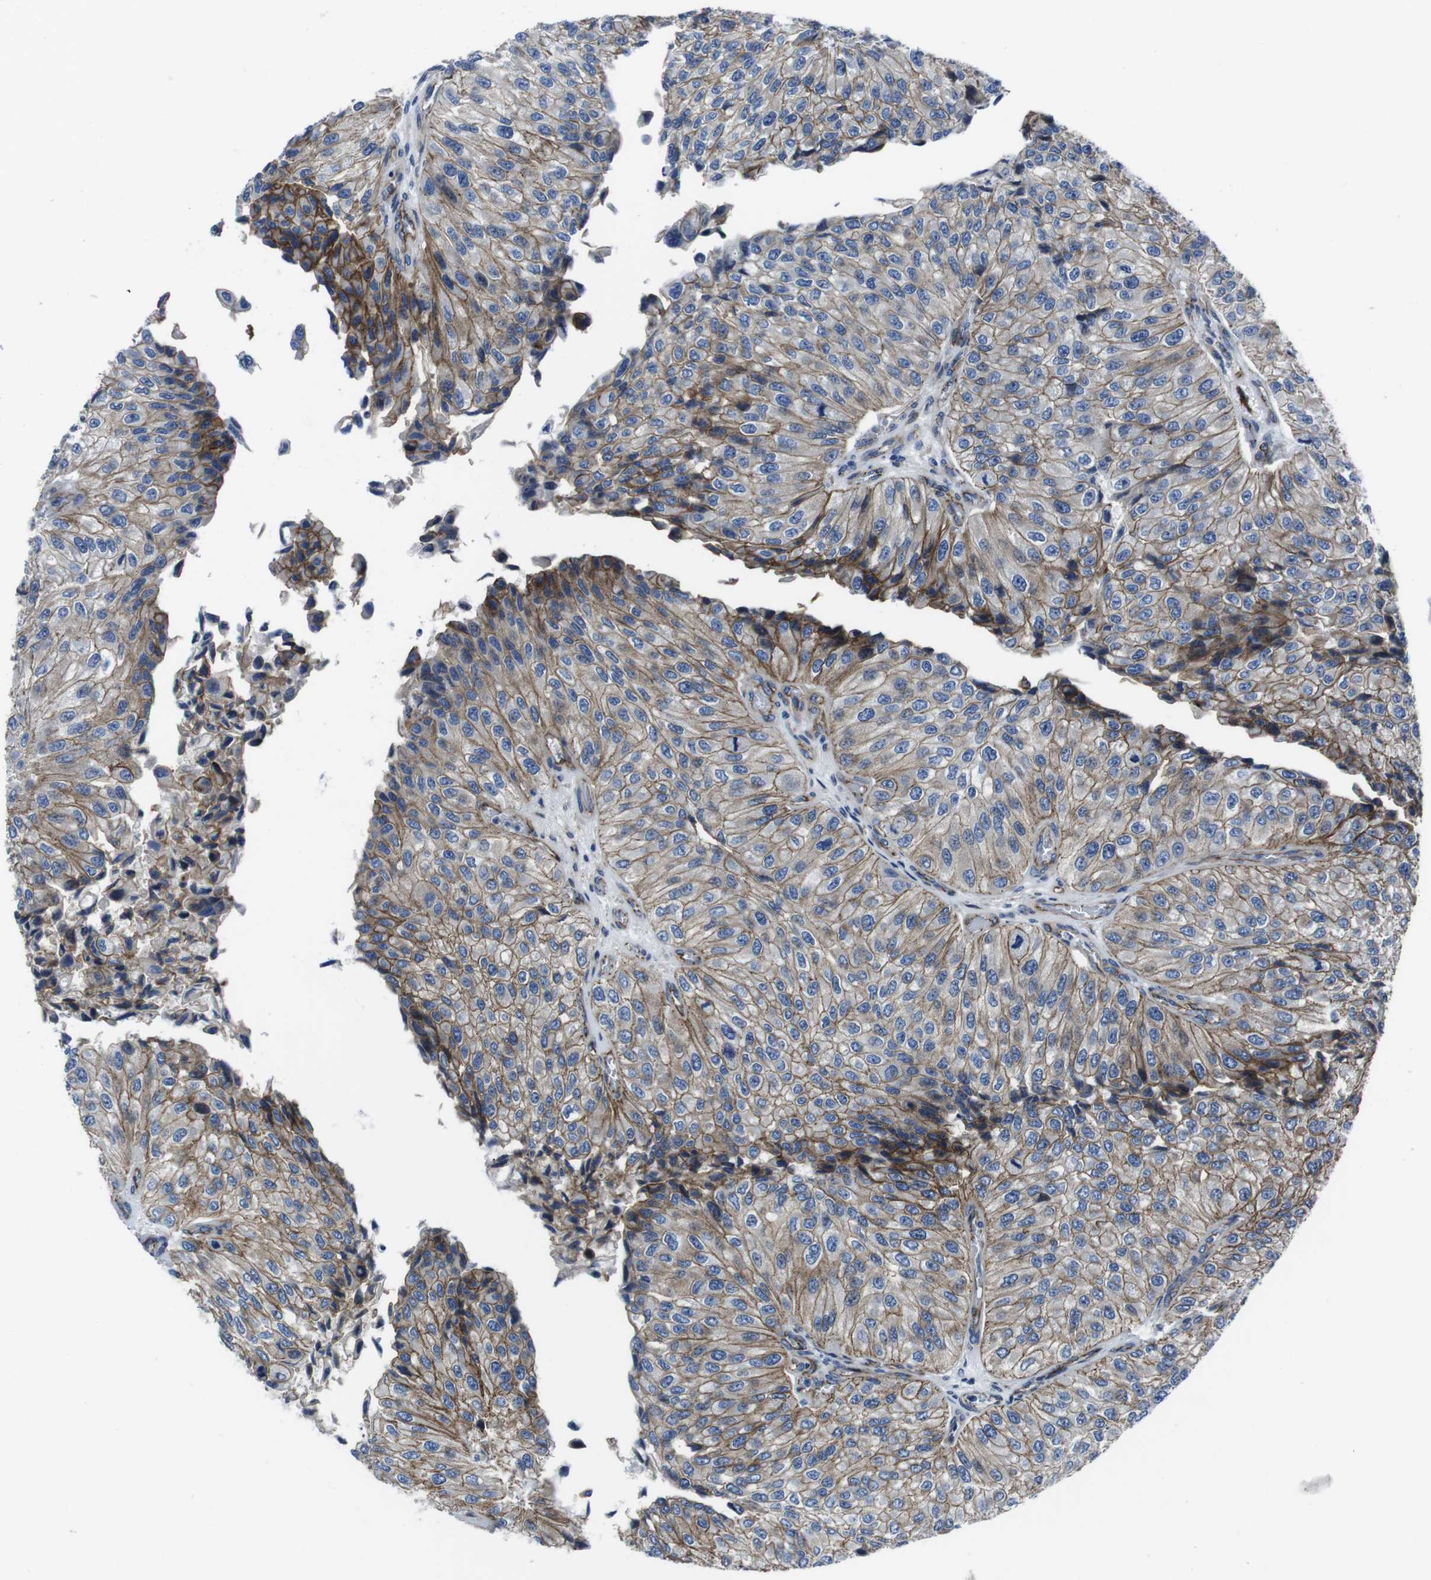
{"staining": {"intensity": "moderate", "quantity": ">75%", "location": "cytoplasmic/membranous"}, "tissue": "urothelial cancer", "cell_type": "Tumor cells", "image_type": "cancer", "snomed": [{"axis": "morphology", "description": "Urothelial carcinoma, High grade"}, {"axis": "topography", "description": "Kidney"}, {"axis": "topography", "description": "Urinary bladder"}], "caption": "DAB (3,3'-diaminobenzidine) immunohistochemical staining of human high-grade urothelial carcinoma demonstrates moderate cytoplasmic/membranous protein staining in about >75% of tumor cells.", "gene": "NUMB", "patient": {"sex": "male", "age": 77}}